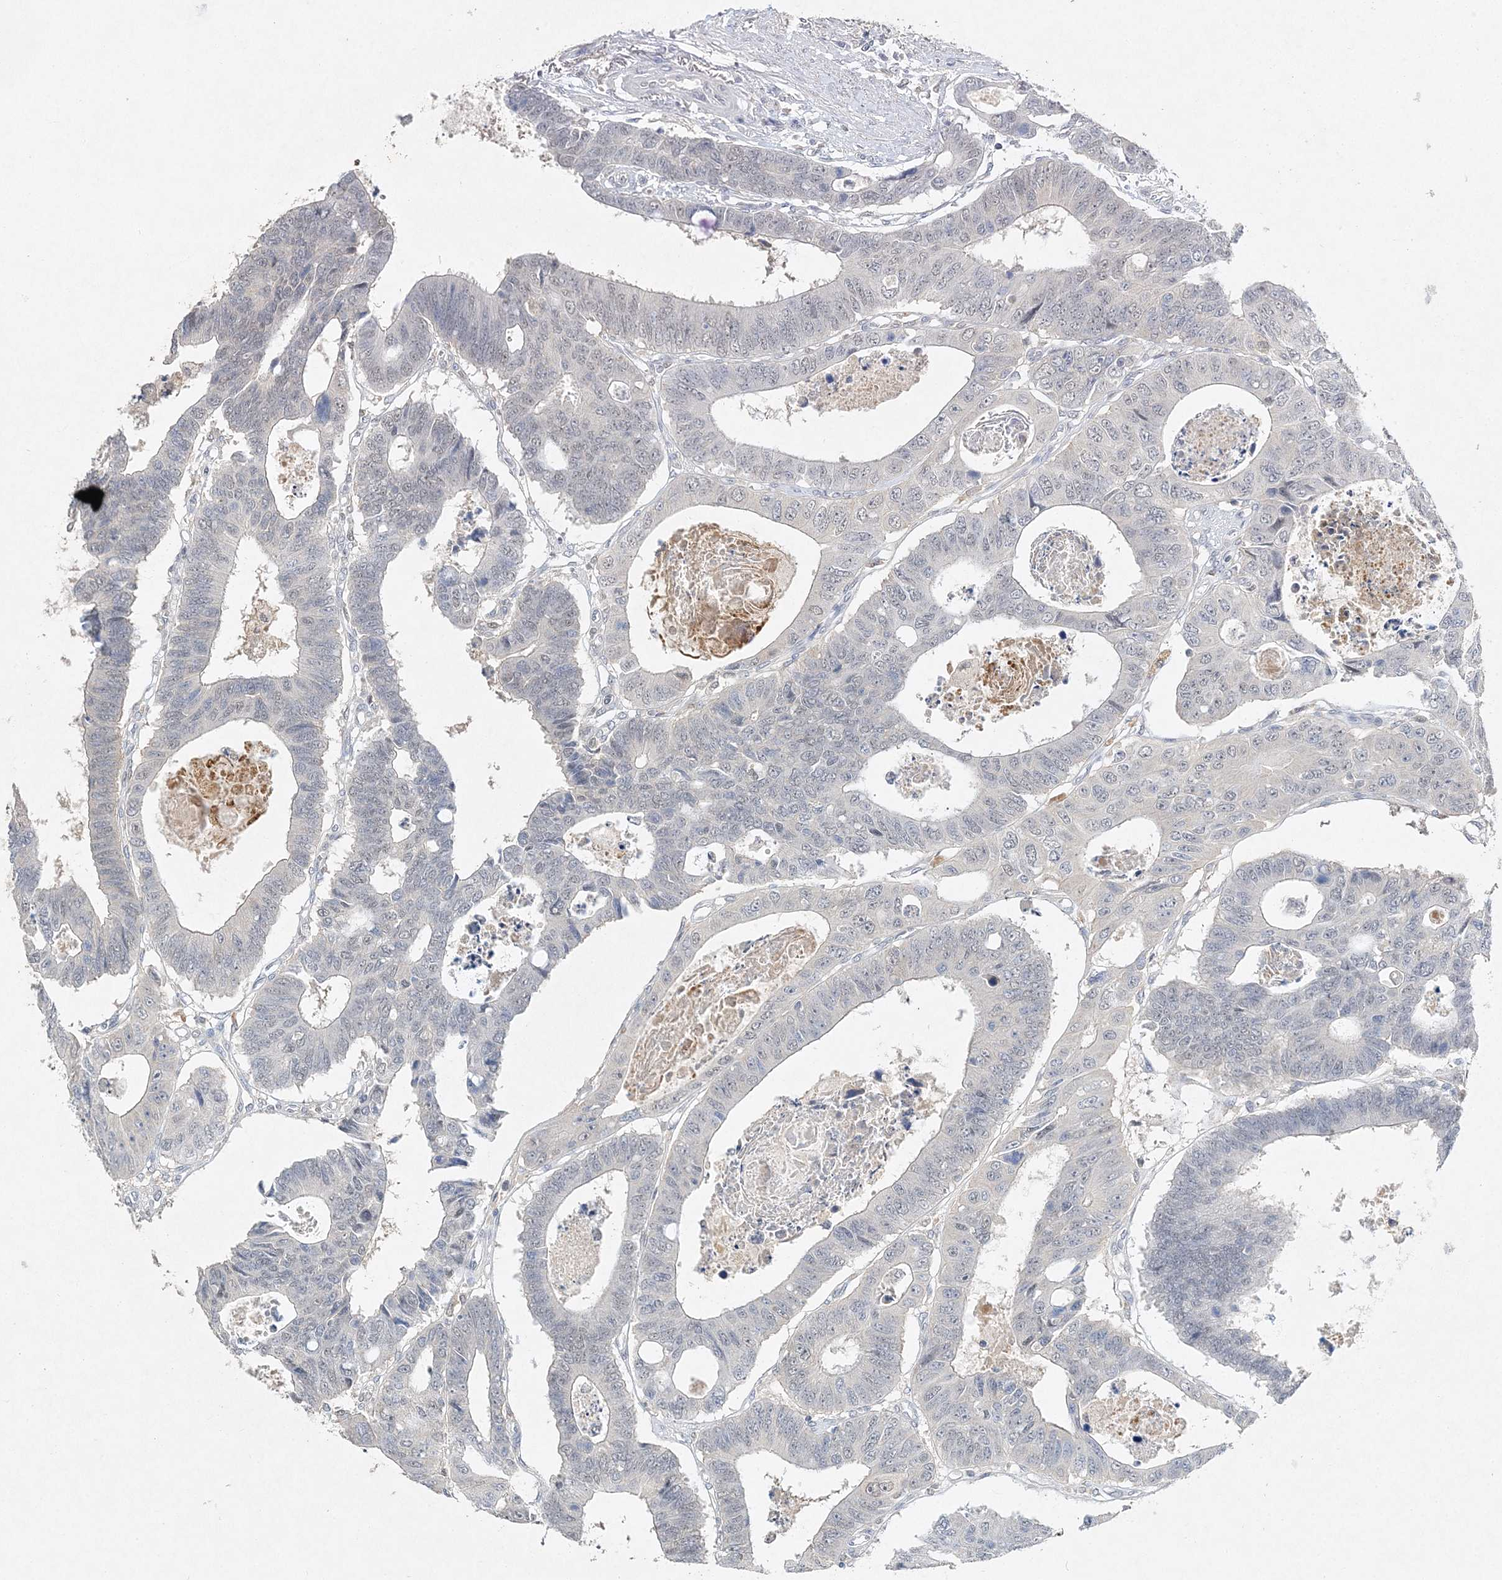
{"staining": {"intensity": "negative", "quantity": "none", "location": "none"}, "tissue": "colorectal cancer", "cell_type": "Tumor cells", "image_type": "cancer", "snomed": [{"axis": "morphology", "description": "Adenocarcinoma, NOS"}, {"axis": "topography", "description": "Rectum"}], "caption": "Tumor cells are negative for brown protein staining in adenocarcinoma (colorectal). Brightfield microscopy of immunohistochemistry stained with DAB (3,3'-diaminobenzidine) (brown) and hematoxylin (blue), captured at high magnification.", "gene": "MAT2B", "patient": {"sex": "male", "age": 84}}